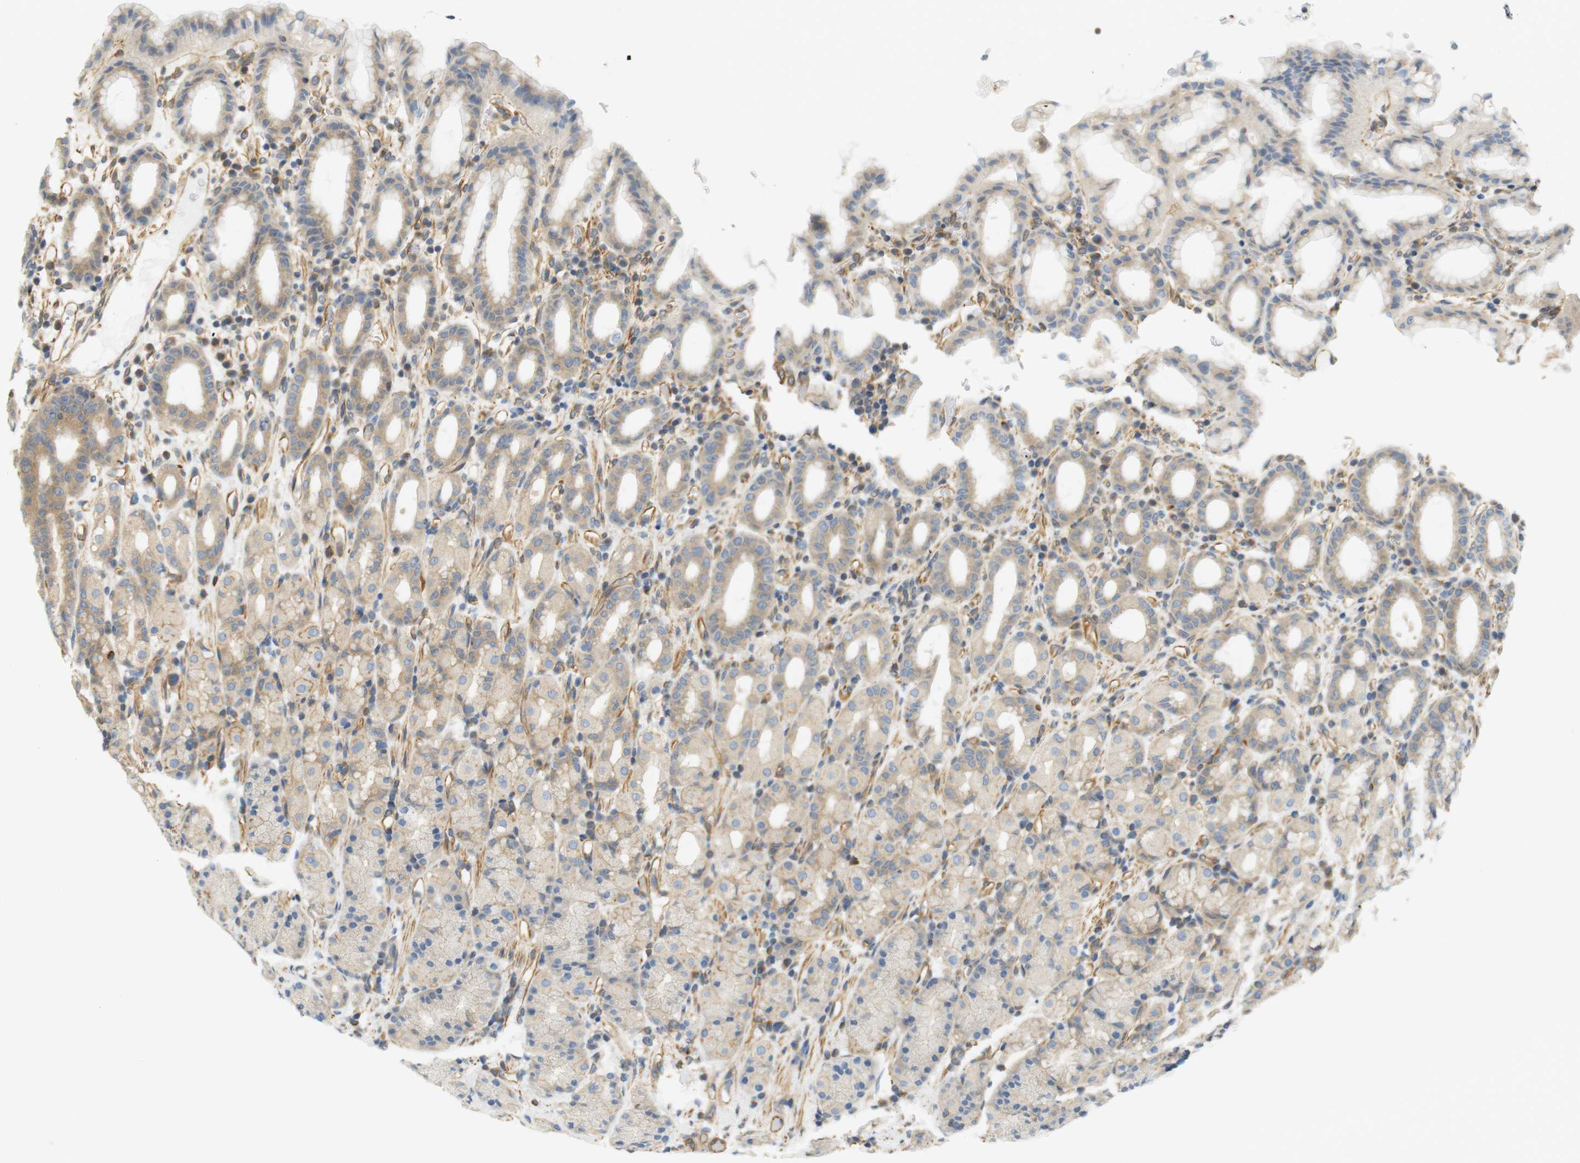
{"staining": {"intensity": "weak", "quantity": "25%-75%", "location": "cytoplasmic/membranous"}, "tissue": "stomach", "cell_type": "Glandular cells", "image_type": "normal", "snomed": [{"axis": "morphology", "description": "Normal tissue, NOS"}, {"axis": "topography", "description": "Stomach, upper"}], "caption": "The immunohistochemical stain highlights weak cytoplasmic/membranous positivity in glandular cells of benign stomach. (DAB IHC, brown staining for protein, blue staining for nuclei).", "gene": "CYTH3", "patient": {"sex": "male", "age": 68}}